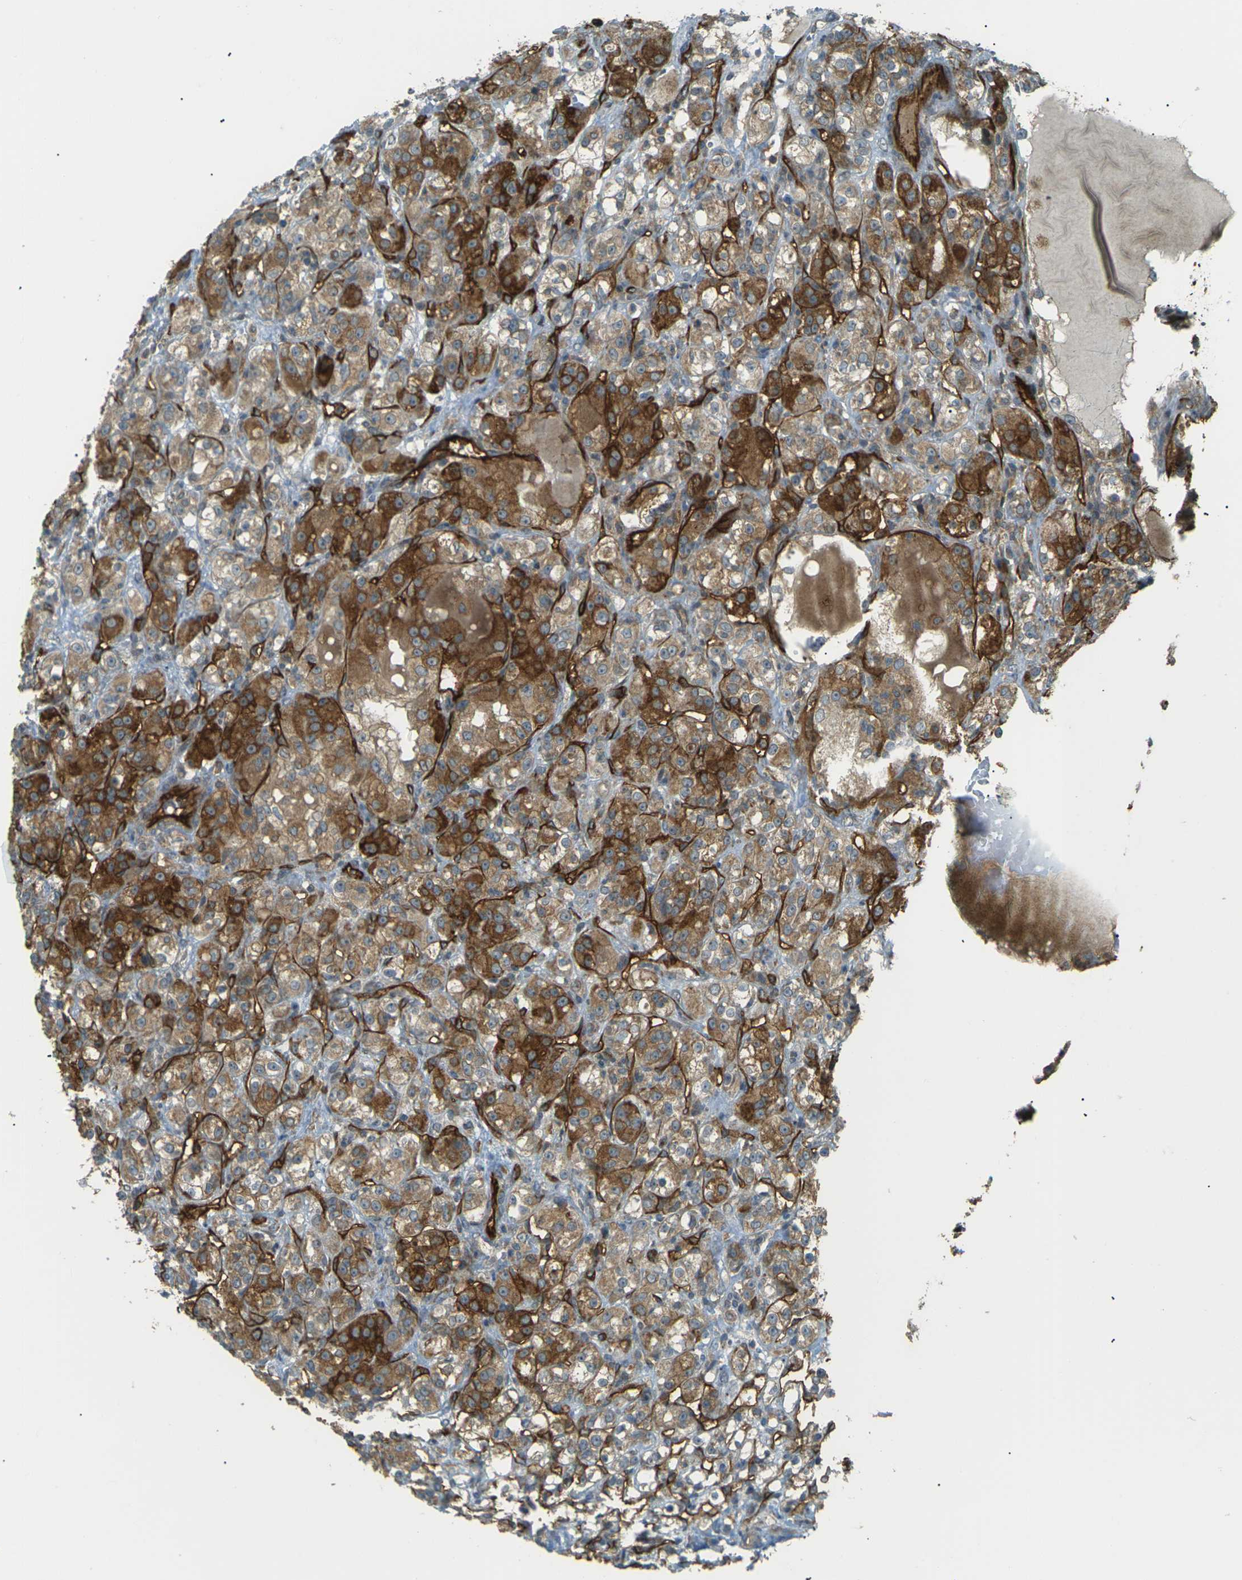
{"staining": {"intensity": "strong", "quantity": "25%-75%", "location": "cytoplasmic/membranous"}, "tissue": "renal cancer", "cell_type": "Tumor cells", "image_type": "cancer", "snomed": [{"axis": "morphology", "description": "Normal tissue, NOS"}, {"axis": "morphology", "description": "Adenocarcinoma, NOS"}, {"axis": "topography", "description": "Kidney"}], "caption": "Protein expression analysis of renal adenocarcinoma demonstrates strong cytoplasmic/membranous expression in about 25%-75% of tumor cells.", "gene": "S1PR1", "patient": {"sex": "male", "age": 61}}